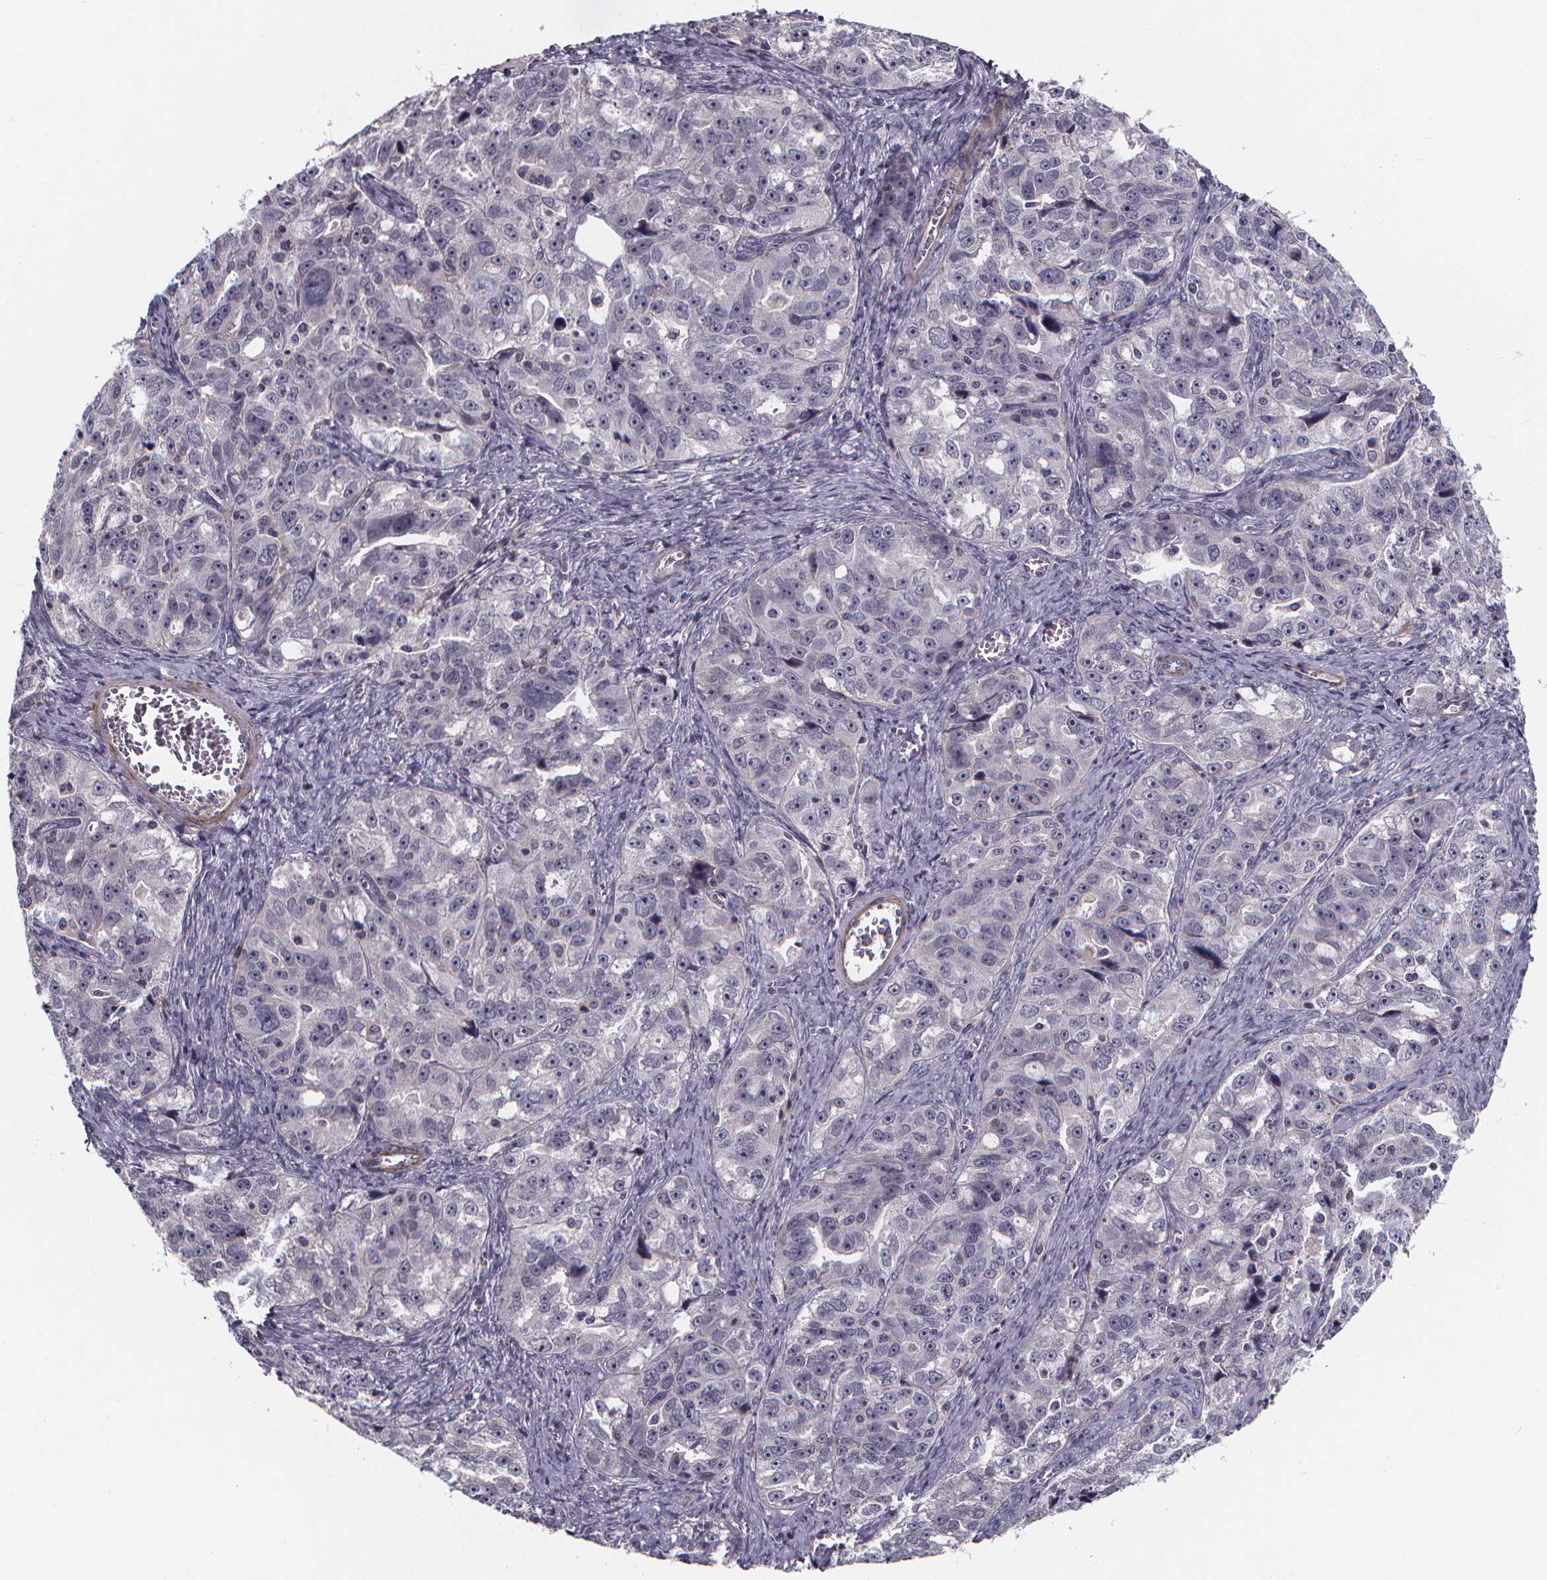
{"staining": {"intensity": "negative", "quantity": "none", "location": "none"}, "tissue": "ovarian cancer", "cell_type": "Tumor cells", "image_type": "cancer", "snomed": [{"axis": "morphology", "description": "Cystadenocarcinoma, serous, NOS"}, {"axis": "topography", "description": "Ovary"}], "caption": "Ovarian cancer stained for a protein using IHC exhibits no staining tumor cells.", "gene": "FBXW2", "patient": {"sex": "female", "age": 51}}